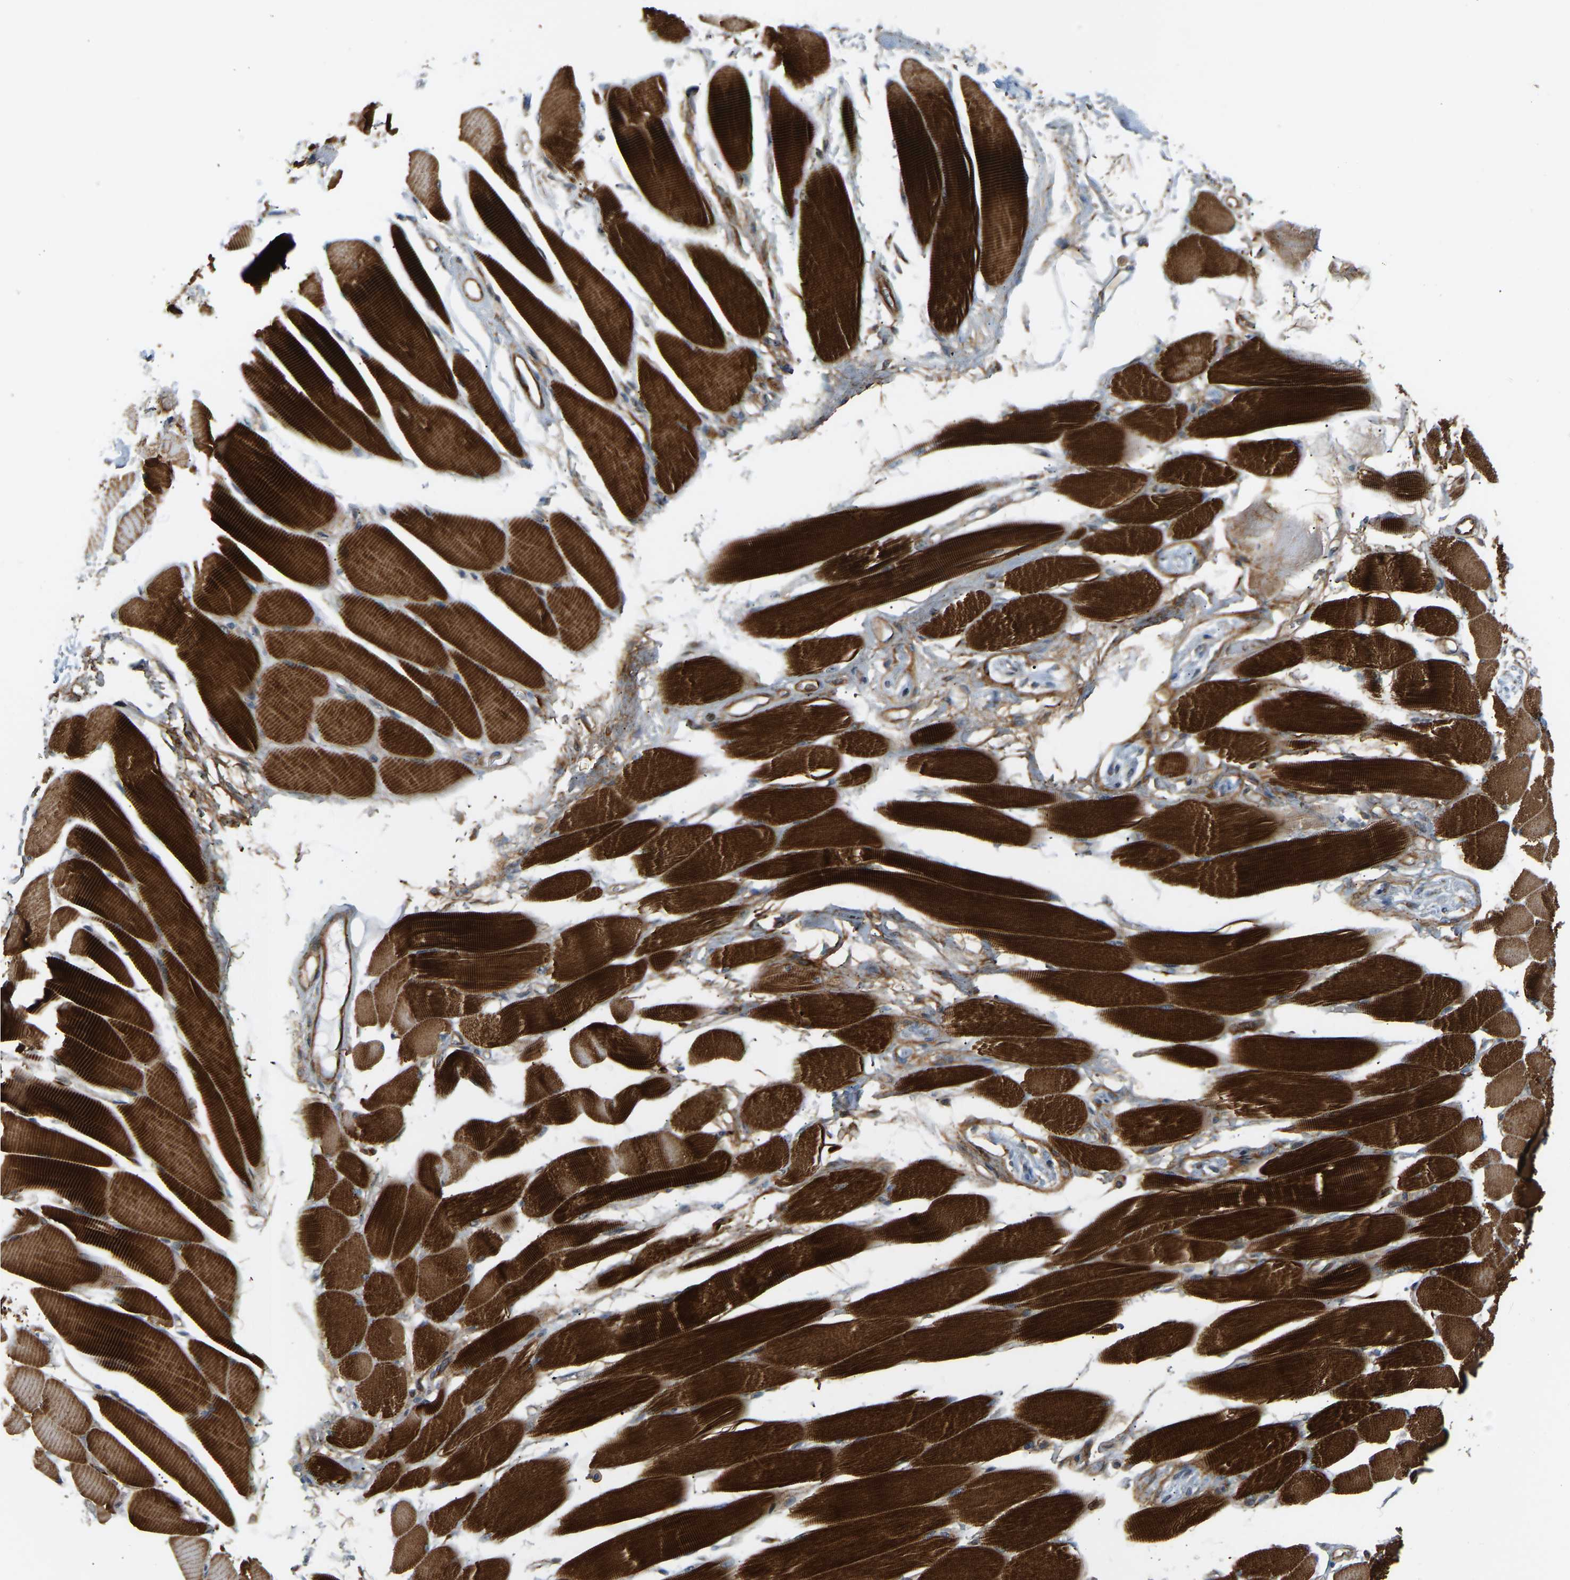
{"staining": {"intensity": "strong", "quantity": ">75%", "location": "cytoplasmic/membranous"}, "tissue": "skeletal muscle", "cell_type": "Myocytes", "image_type": "normal", "snomed": [{"axis": "morphology", "description": "Normal tissue, NOS"}, {"axis": "topography", "description": "Skeletal muscle"}, {"axis": "topography", "description": "Peripheral nerve tissue"}], "caption": "Normal skeletal muscle was stained to show a protein in brown. There is high levels of strong cytoplasmic/membranous positivity in about >75% of myocytes. The staining was performed using DAB, with brown indicating positive protein expression. Nuclei are stained blue with hematoxylin.", "gene": "PLCG2", "patient": {"sex": "female", "age": 84}}